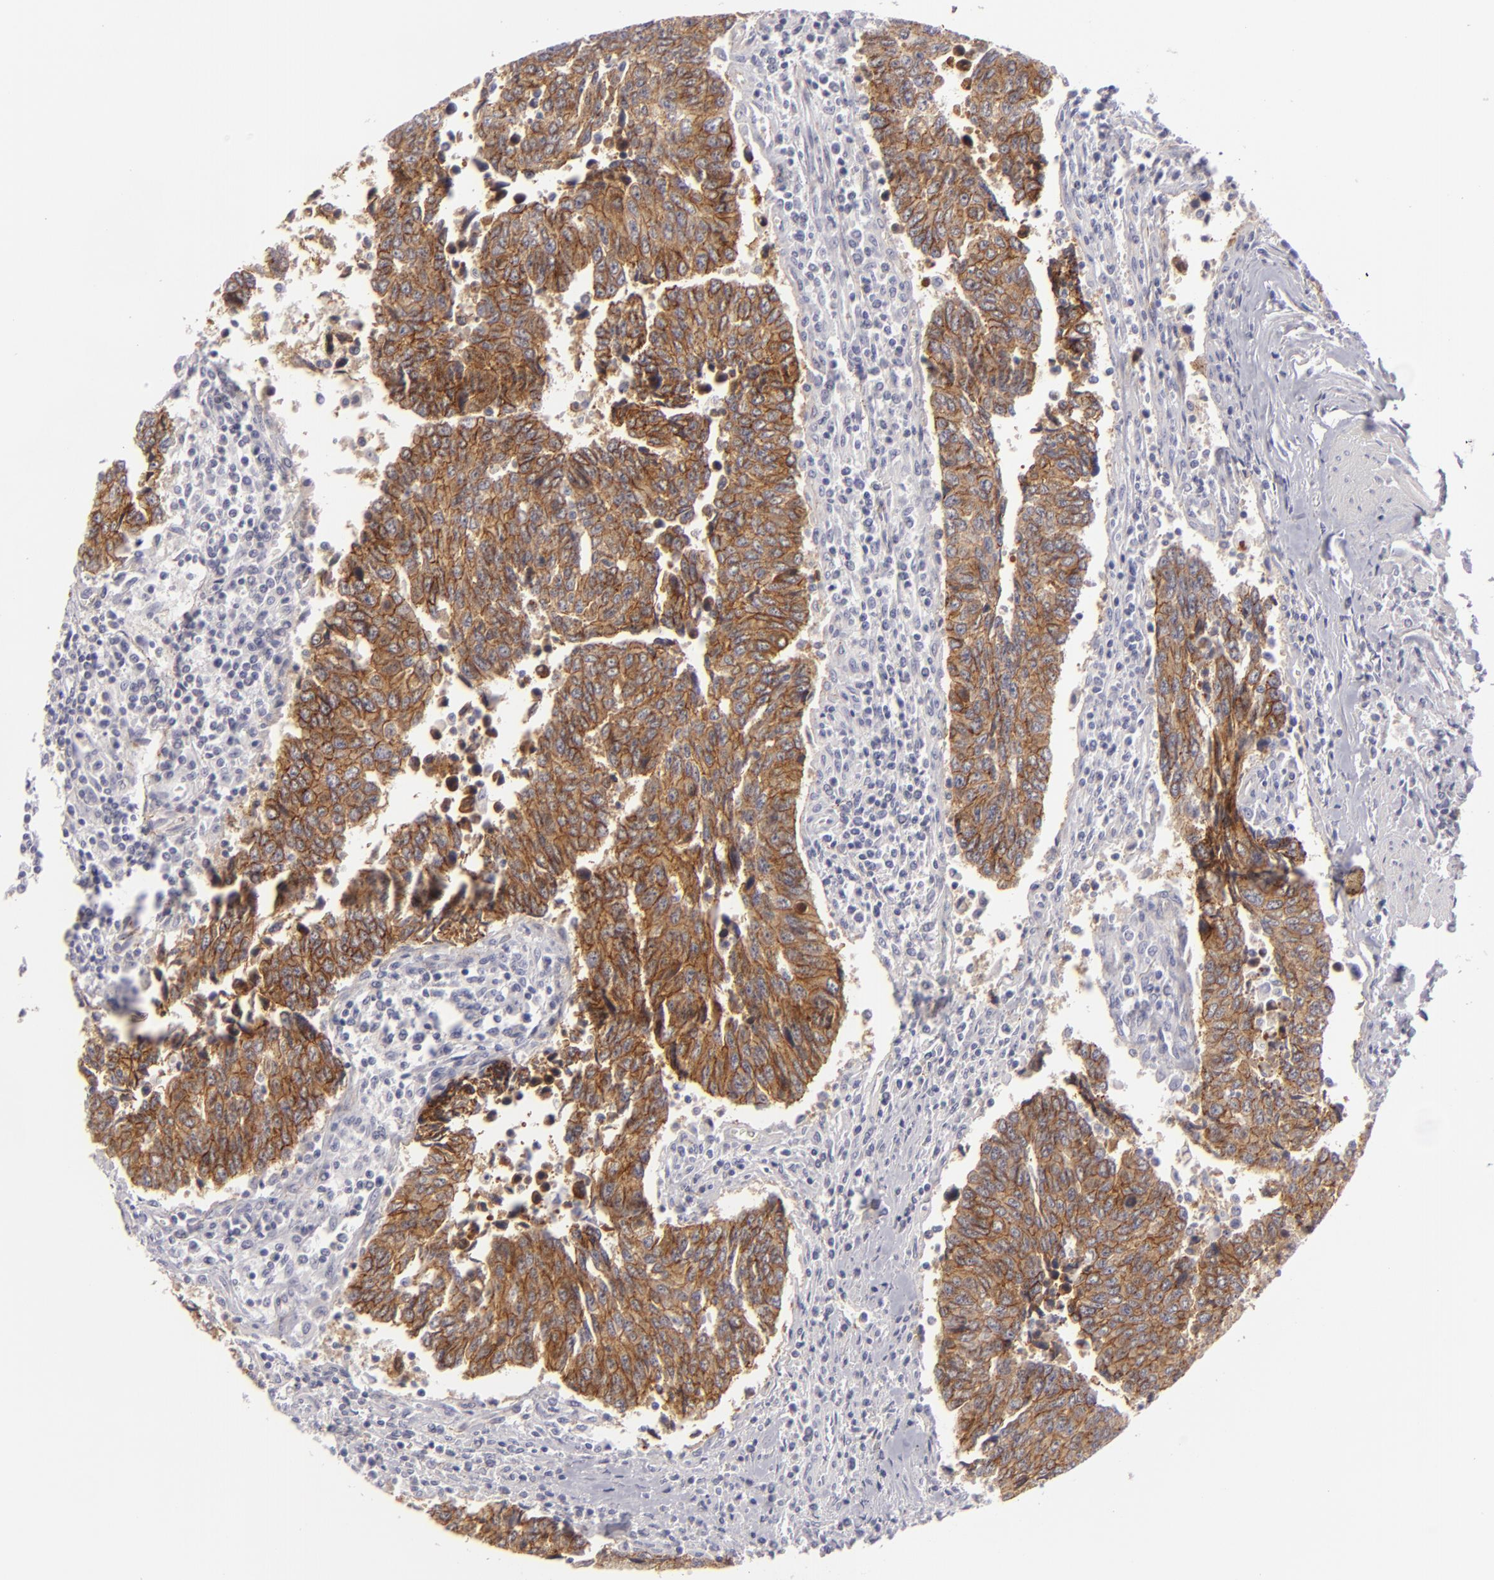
{"staining": {"intensity": "strong", "quantity": ">75%", "location": "cytoplasmic/membranous"}, "tissue": "urothelial cancer", "cell_type": "Tumor cells", "image_type": "cancer", "snomed": [{"axis": "morphology", "description": "Urothelial carcinoma, High grade"}, {"axis": "topography", "description": "Urinary bladder"}], "caption": "An image of human urothelial carcinoma (high-grade) stained for a protein exhibits strong cytoplasmic/membranous brown staining in tumor cells.", "gene": "JUP", "patient": {"sex": "male", "age": 86}}